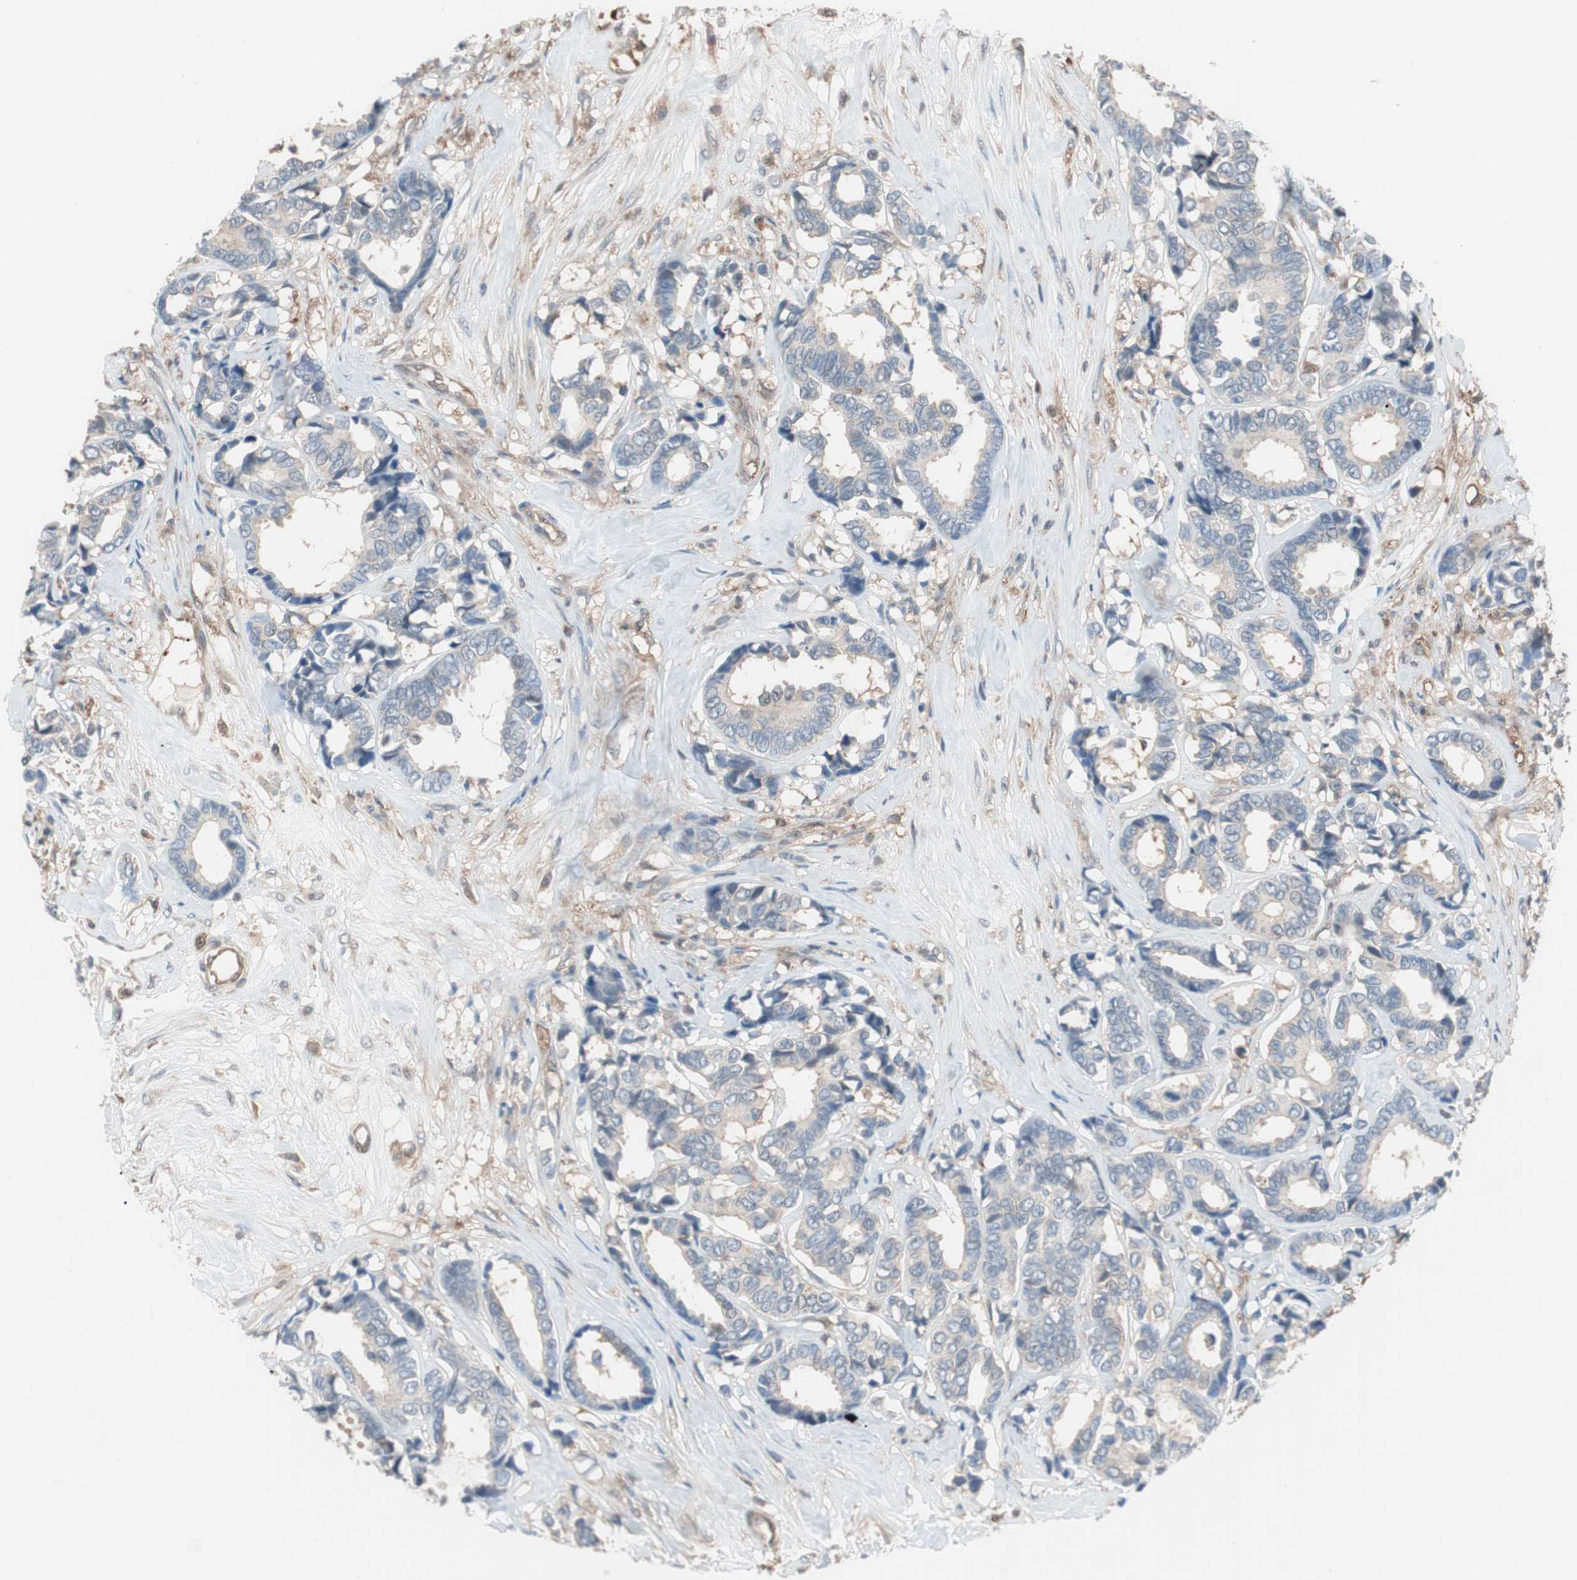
{"staining": {"intensity": "negative", "quantity": "none", "location": "none"}, "tissue": "breast cancer", "cell_type": "Tumor cells", "image_type": "cancer", "snomed": [{"axis": "morphology", "description": "Duct carcinoma"}, {"axis": "topography", "description": "Breast"}], "caption": "Tumor cells show no significant protein positivity in breast cancer.", "gene": "GALT", "patient": {"sex": "female", "age": 87}}